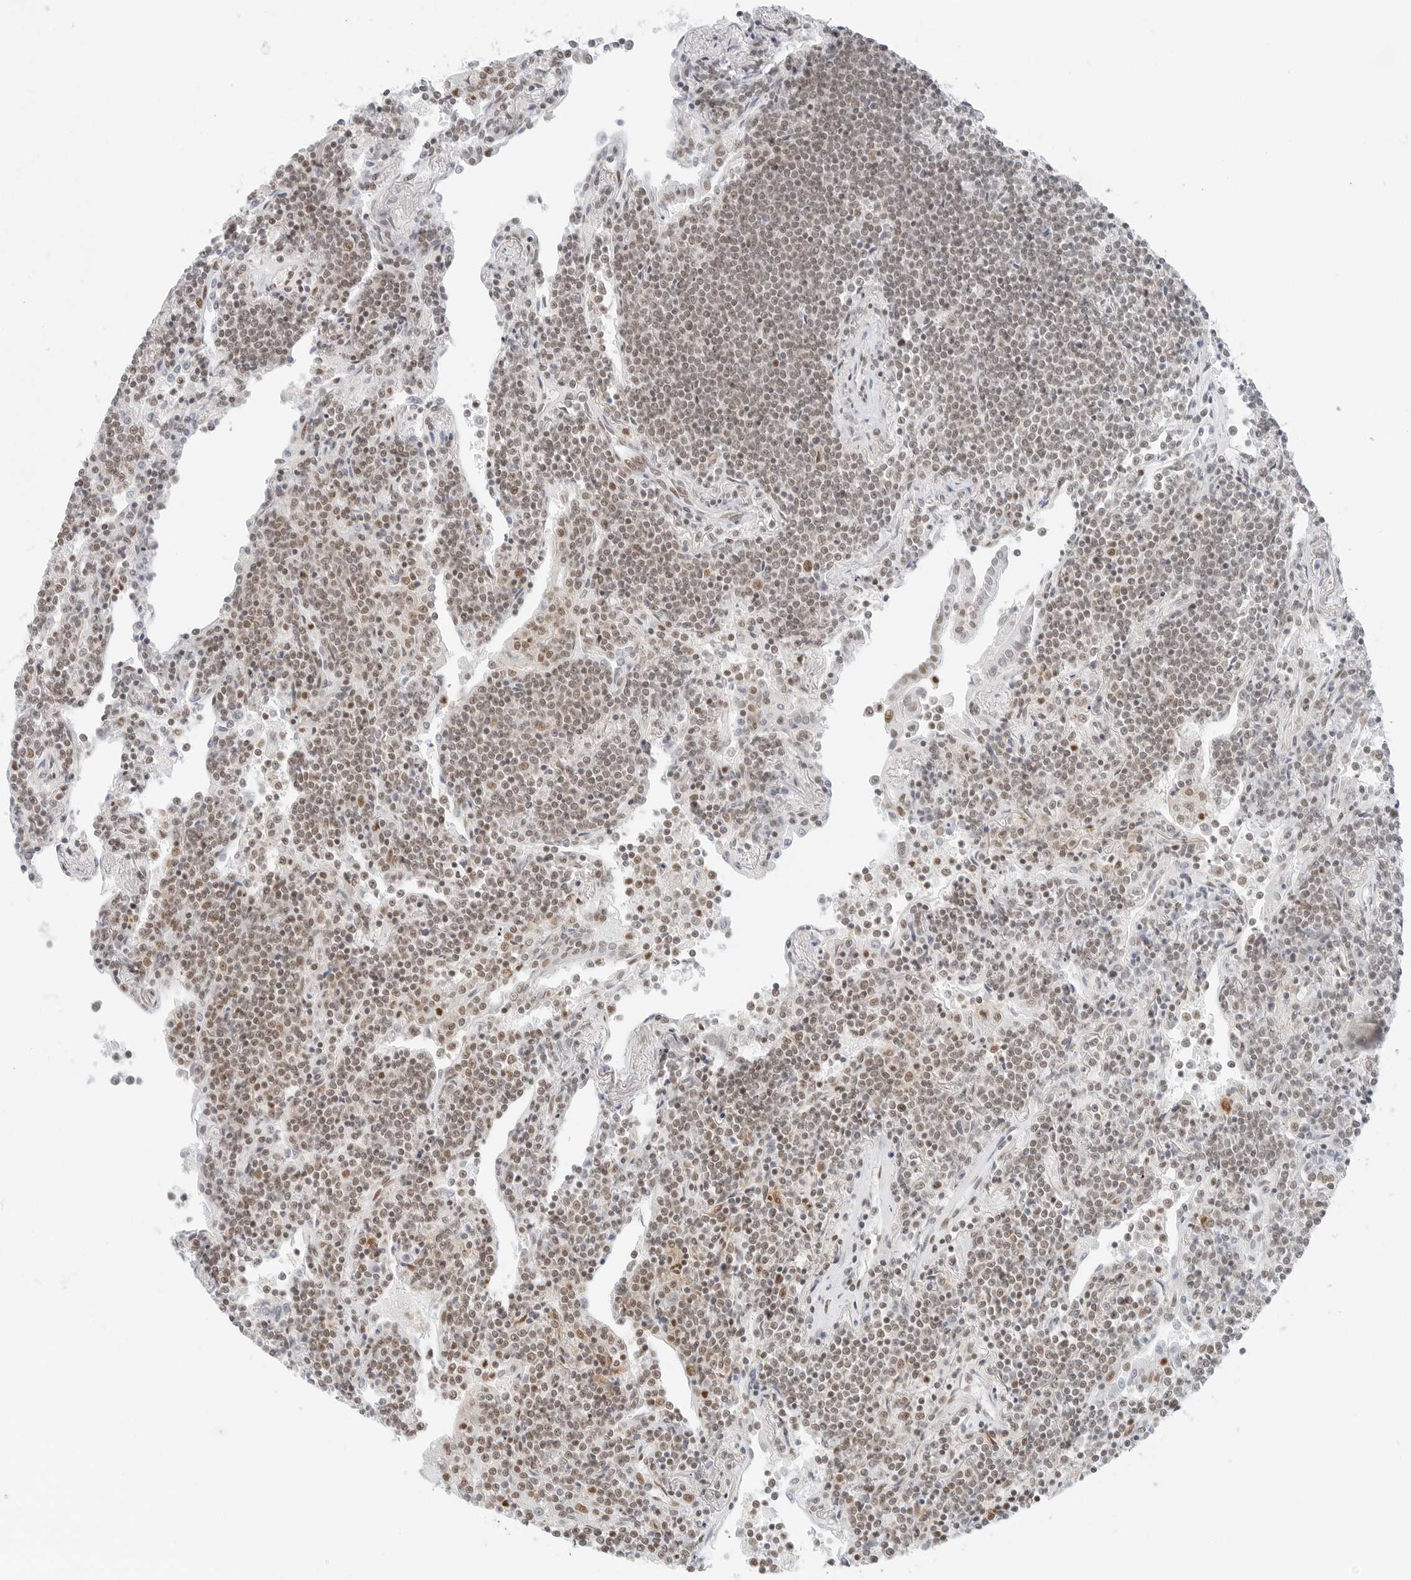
{"staining": {"intensity": "weak", "quantity": ">75%", "location": "nuclear"}, "tissue": "lymphoma", "cell_type": "Tumor cells", "image_type": "cancer", "snomed": [{"axis": "morphology", "description": "Malignant lymphoma, non-Hodgkin's type, Low grade"}, {"axis": "topography", "description": "Lung"}], "caption": "High-magnification brightfield microscopy of lymphoma stained with DAB (3,3'-diaminobenzidine) (brown) and counterstained with hematoxylin (blue). tumor cells exhibit weak nuclear staining is seen in about>75% of cells. Nuclei are stained in blue.", "gene": "CRTC2", "patient": {"sex": "female", "age": 71}}